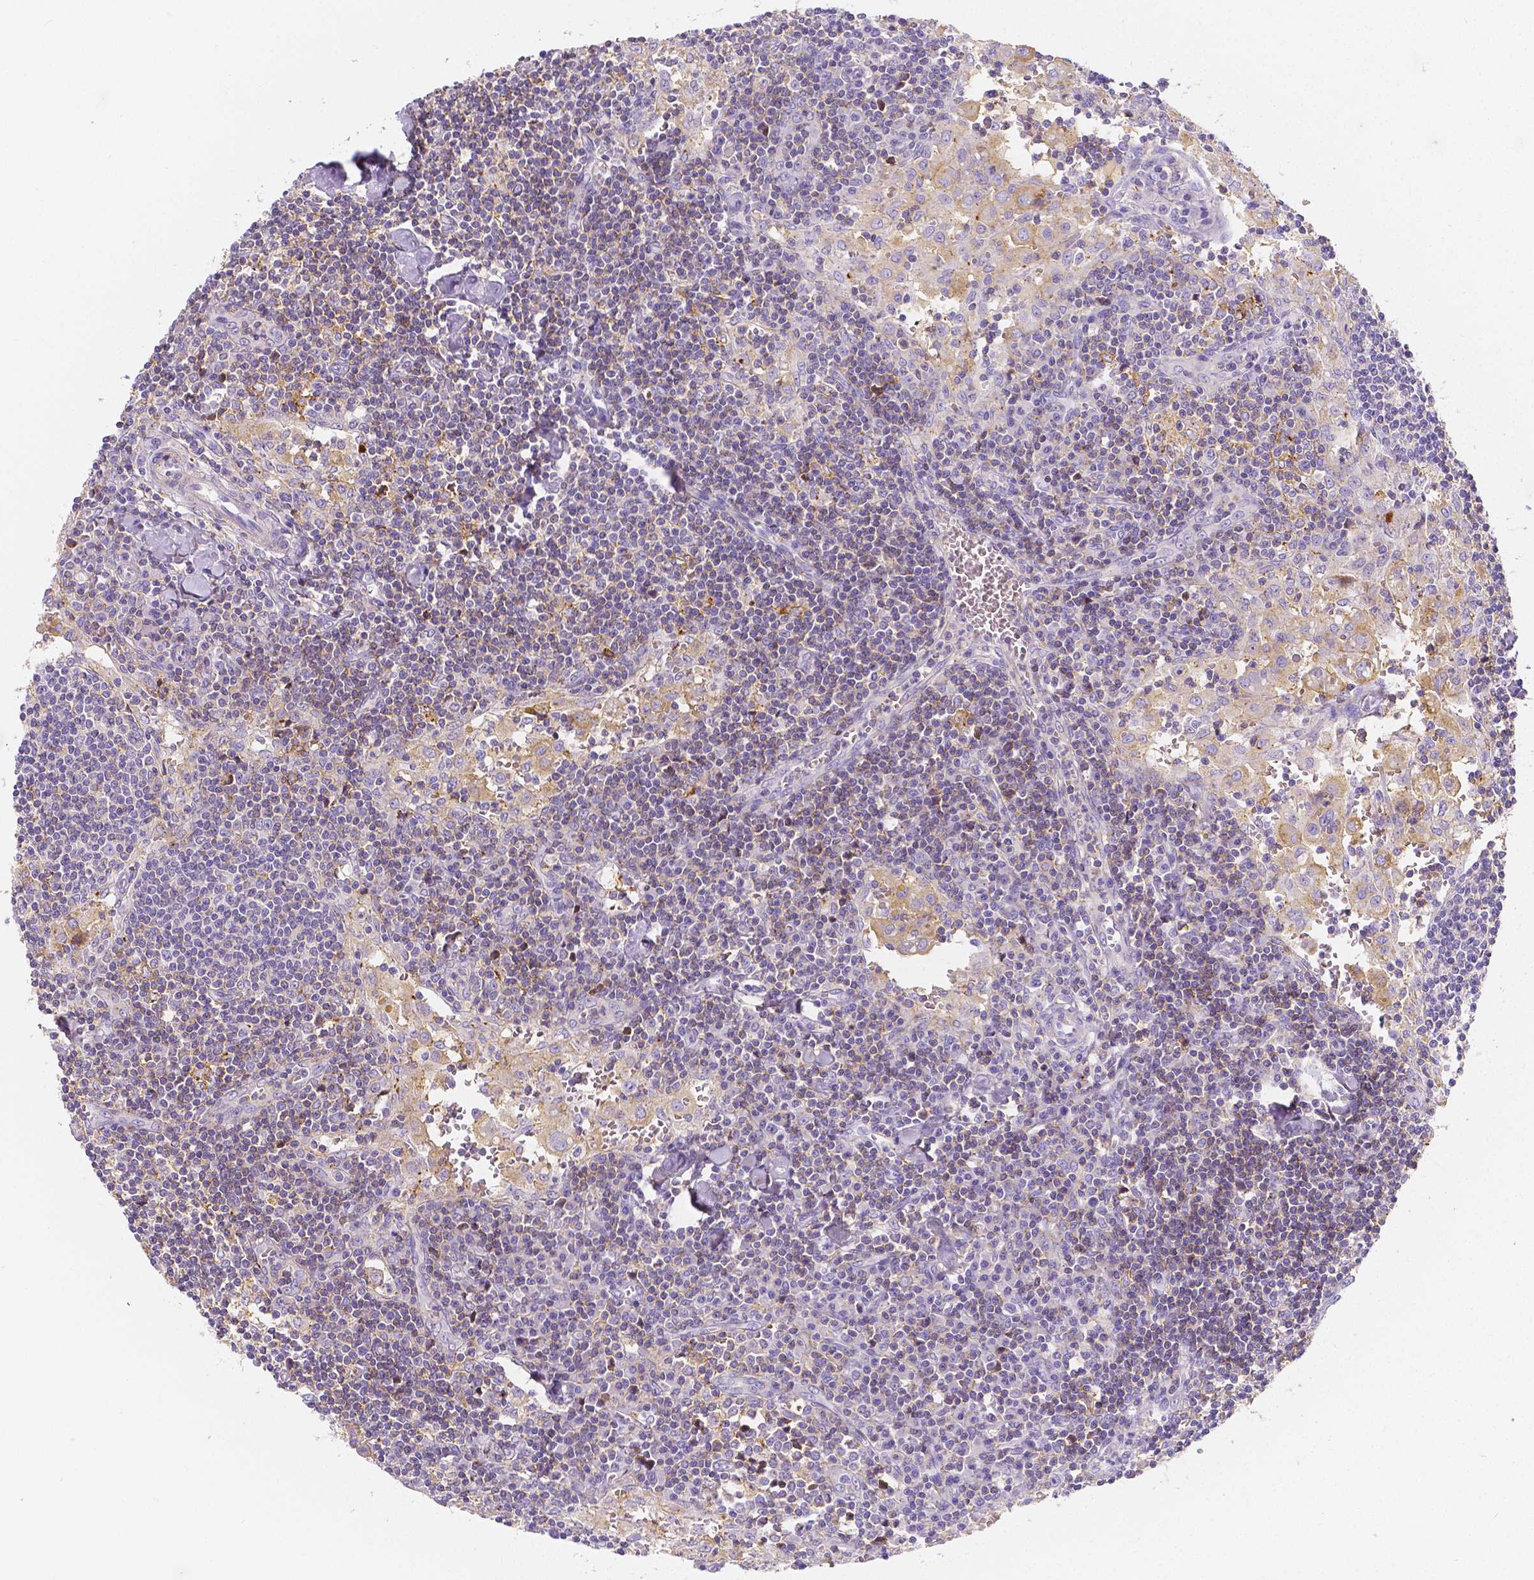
{"staining": {"intensity": "negative", "quantity": "none", "location": "none"}, "tissue": "lymph node", "cell_type": "Germinal center cells", "image_type": "normal", "snomed": [{"axis": "morphology", "description": "Normal tissue, NOS"}, {"axis": "topography", "description": "Lymph node"}], "caption": "IHC image of normal lymph node: lymph node stained with DAB (3,3'-diaminobenzidine) exhibits no significant protein expression in germinal center cells.", "gene": "GABRD", "patient": {"sex": "male", "age": 55}}